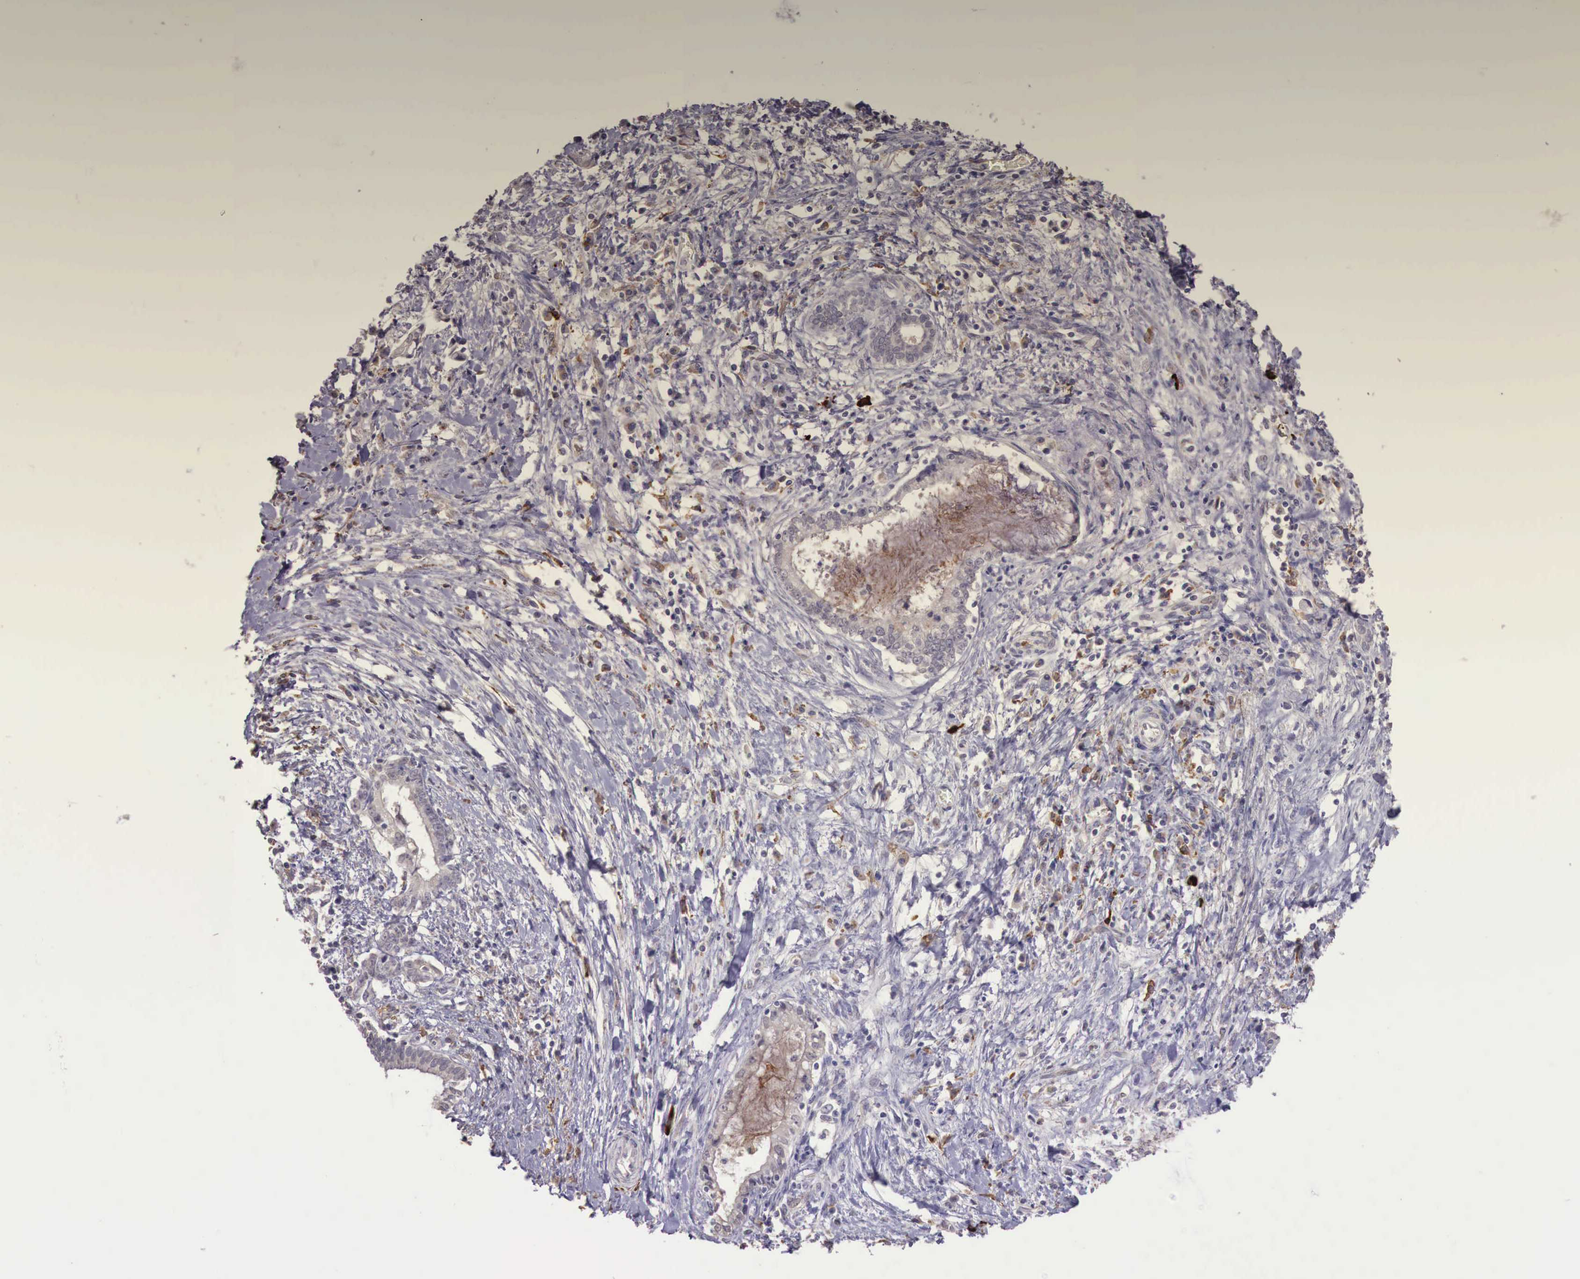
{"staining": {"intensity": "weak", "quantity": "<25%", "location": "cytoplasmic/membranous"}, "tissue": "liver cancer", "cell_type": "Tumor cells", "image_type": "cancer", "snomed": [{"axis": "morphology", "description": "Cholangiocarcinoma"}, {"axis": "topography", "description": "Liver"}], "caption": "Image shows no protein positivity in tumor cells of liver cancer (cholangiocarcinoma) tissue.", "gene": "CHRDL1", "patient": {"sex": "male", "age": 57}}